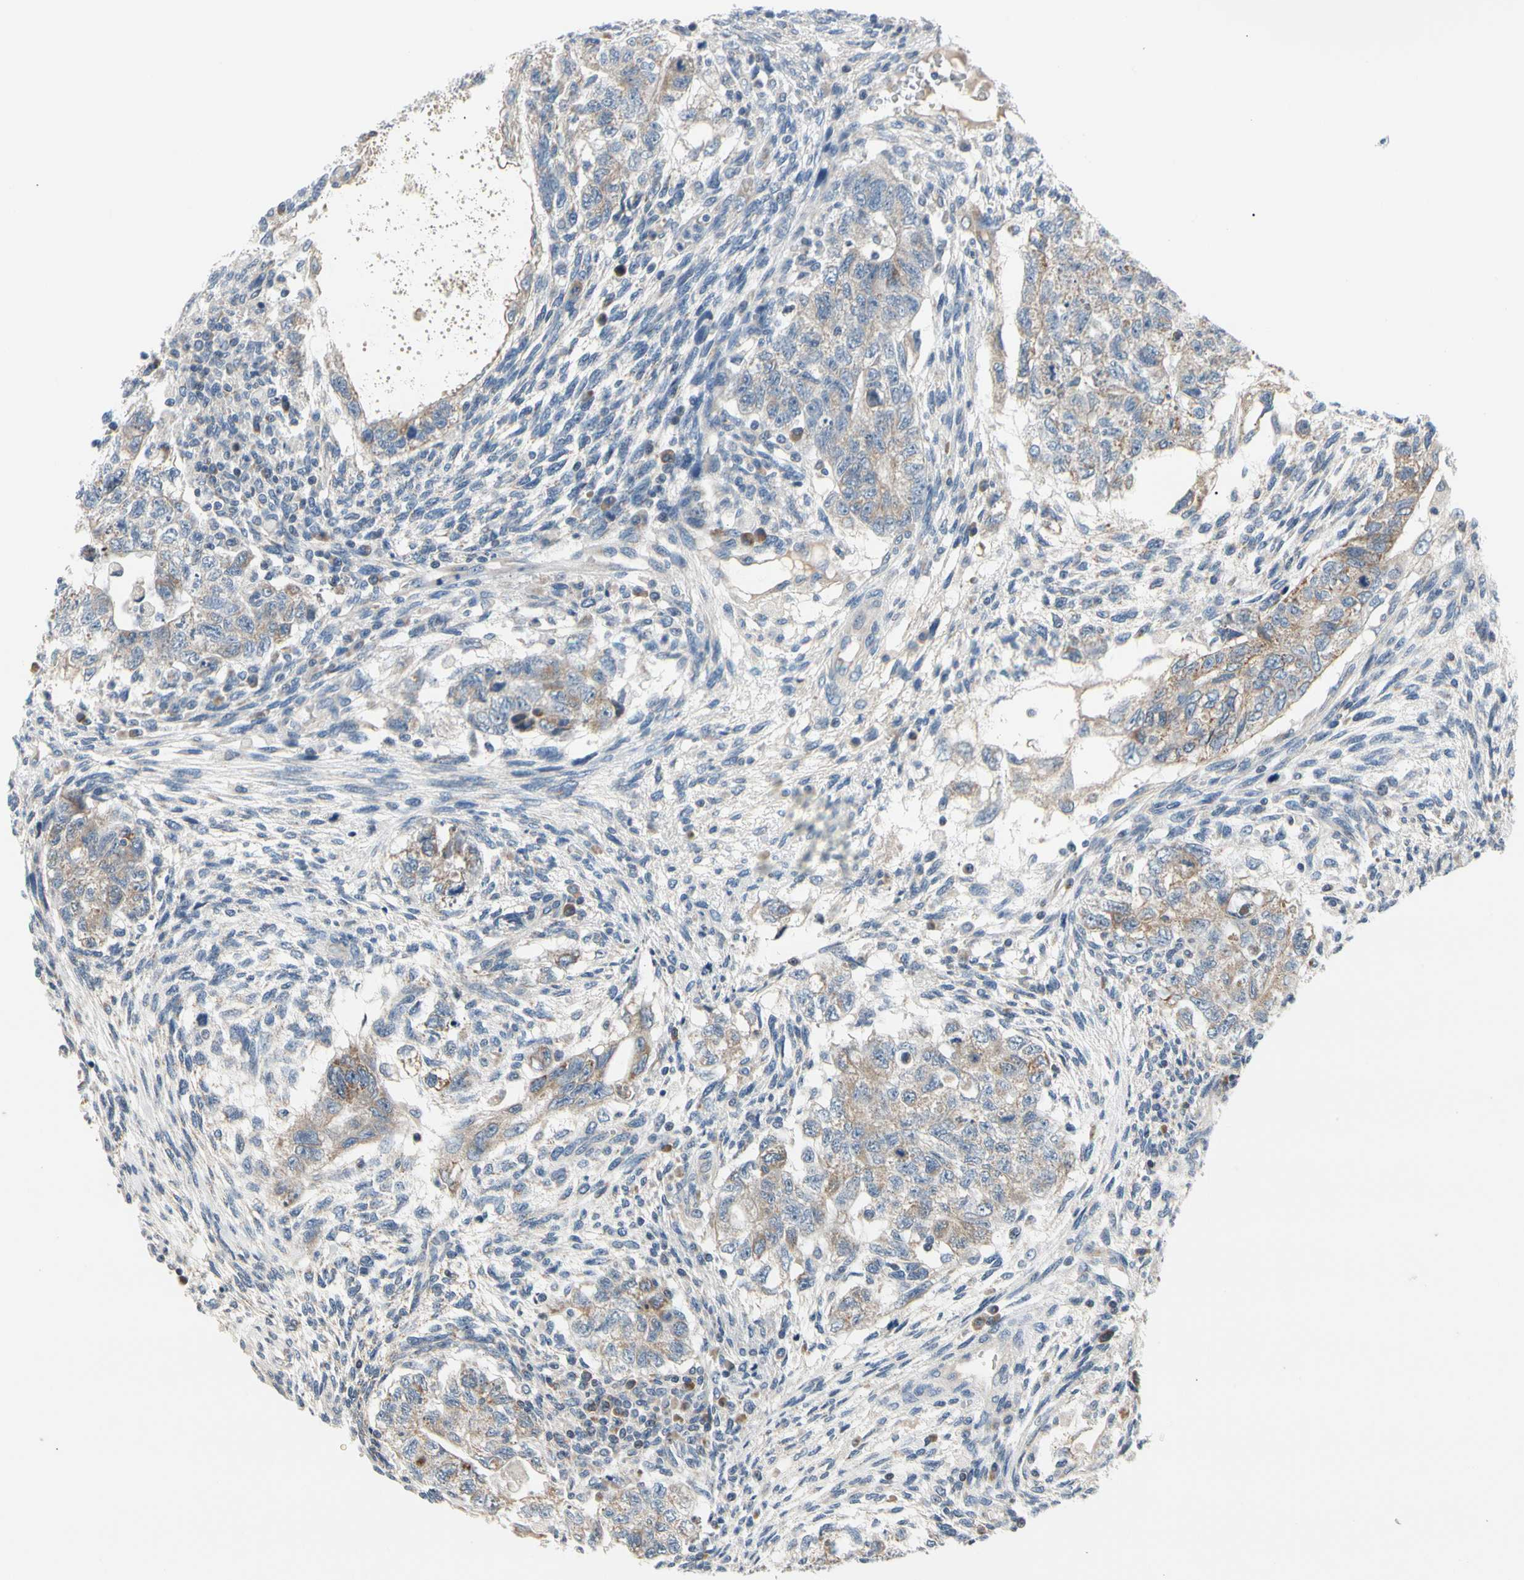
{"staining": {"intensity": "weak", "quantity": ">75%", "location": "cytoplasmic/membranous"}, "tissue": "testis cancer", "cell_type": "Tumor cells", "image_type": "cancer", "snomed": [{"axis": "morphology", "description": "Normal tissue, NOS"}, {"axis": "morphology", "description": "Carcinoma, Embryonal, NOS"}, {"axis": "topography", "description": "Testis"}], "caption": "Immunohistochemical staining of testis cancer demonstrates low levels of weak cytoplasmic/membranous expression in approximately >75% of tumor cells.", "gene": "SOX30", "patient": {"sex": "male", "age": 36}}